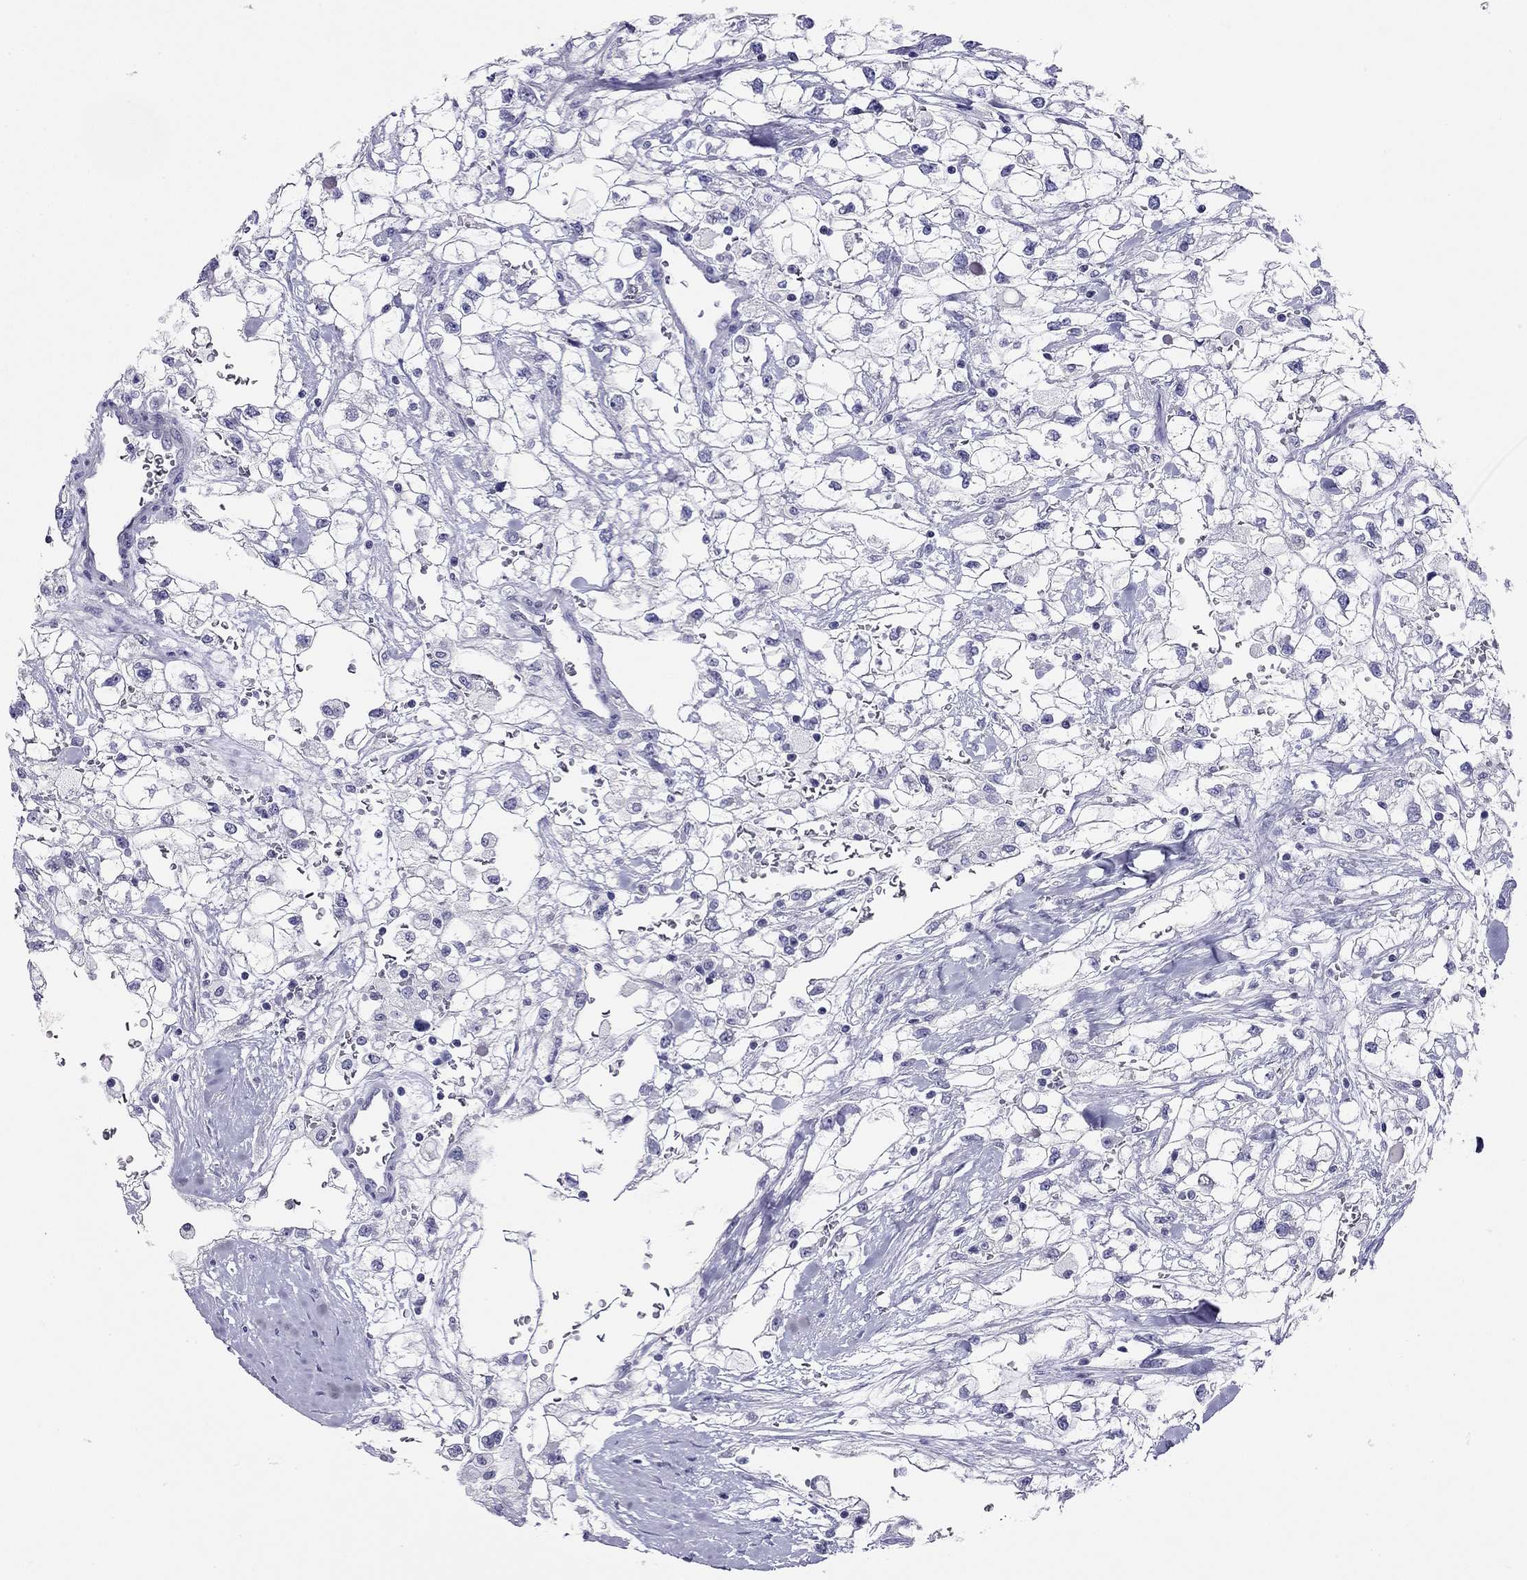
{"staining": {"intensity": "negative", "quantity": "none", "location": "none"}, "tissue": "renal cancer", "cell_type": "Tumor cells", "image_type": "cancer", "snomed": [{"axis": "morphology", "description": "Adenocarcinoma, NOS"}, {"axis": "topography", "description": "Kidney"}], "caption": "Micrograph shows no significant protein expression in tumor cells of adenocarcinoma (renal).", "gene": "MYMX", "patient": {"sex": "male", "age": 59}}